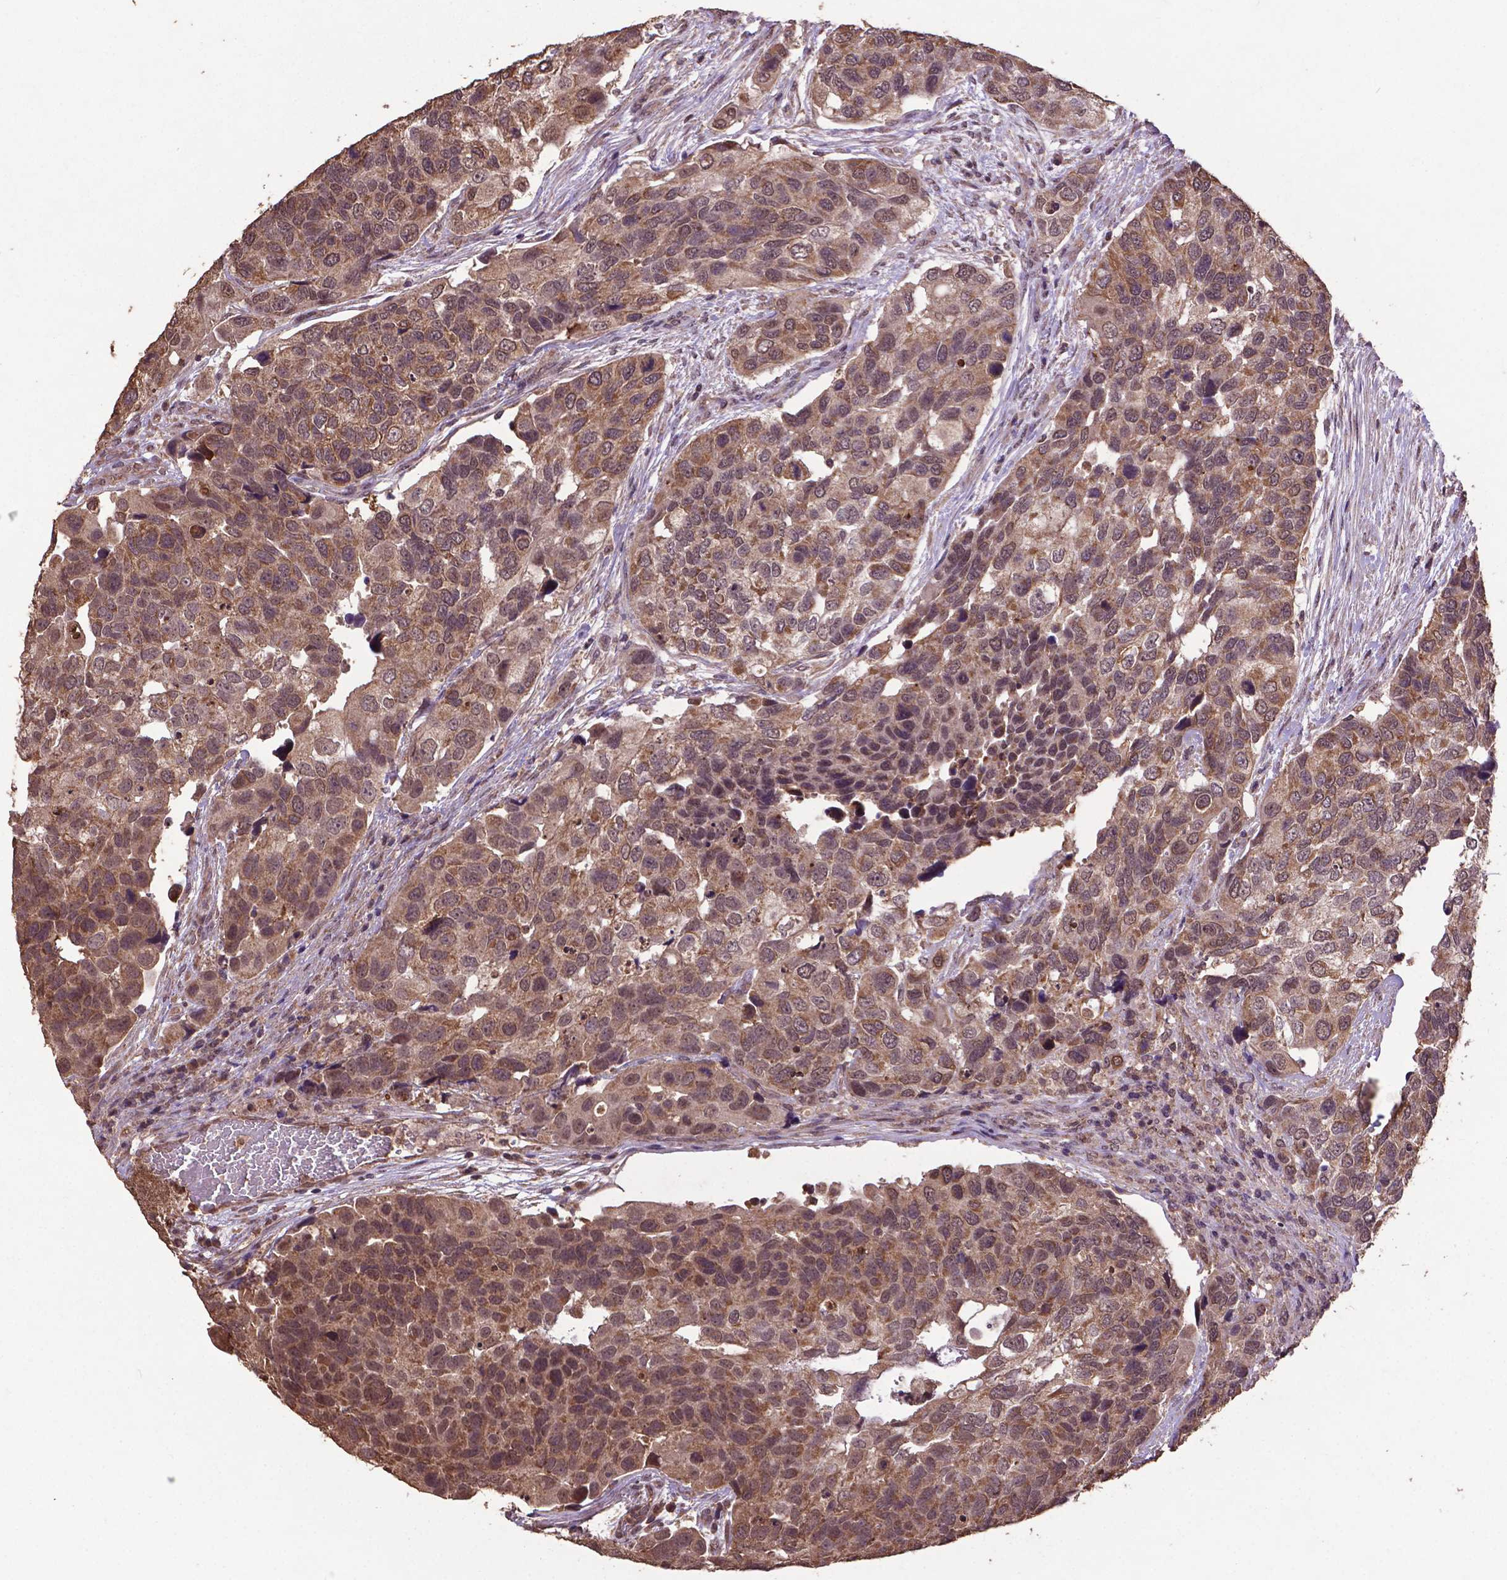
{"staining": {"intensity": "moderate", "quantity": ">75%", "location": "cytoplasmic/membranous,nuclear"}, "tissue": "urothelial cancer", "cell_type": "Tumor cells", "image_type": "cancer", "snomed": [{"axis": "morphology", "description": "Urothelial carcinoma, High grade"}, {"axis": "topography", "description": "Urinary bladder"}], "caption": "Immunohistochemical staining of human urothelial cancer demonstrates moderate cytoplasmic/membranous and nuclear protein staining in approximately >75% of tumor cells.", "gene": "DCAF1", "patient": {"sex": "male", "age": 60}}